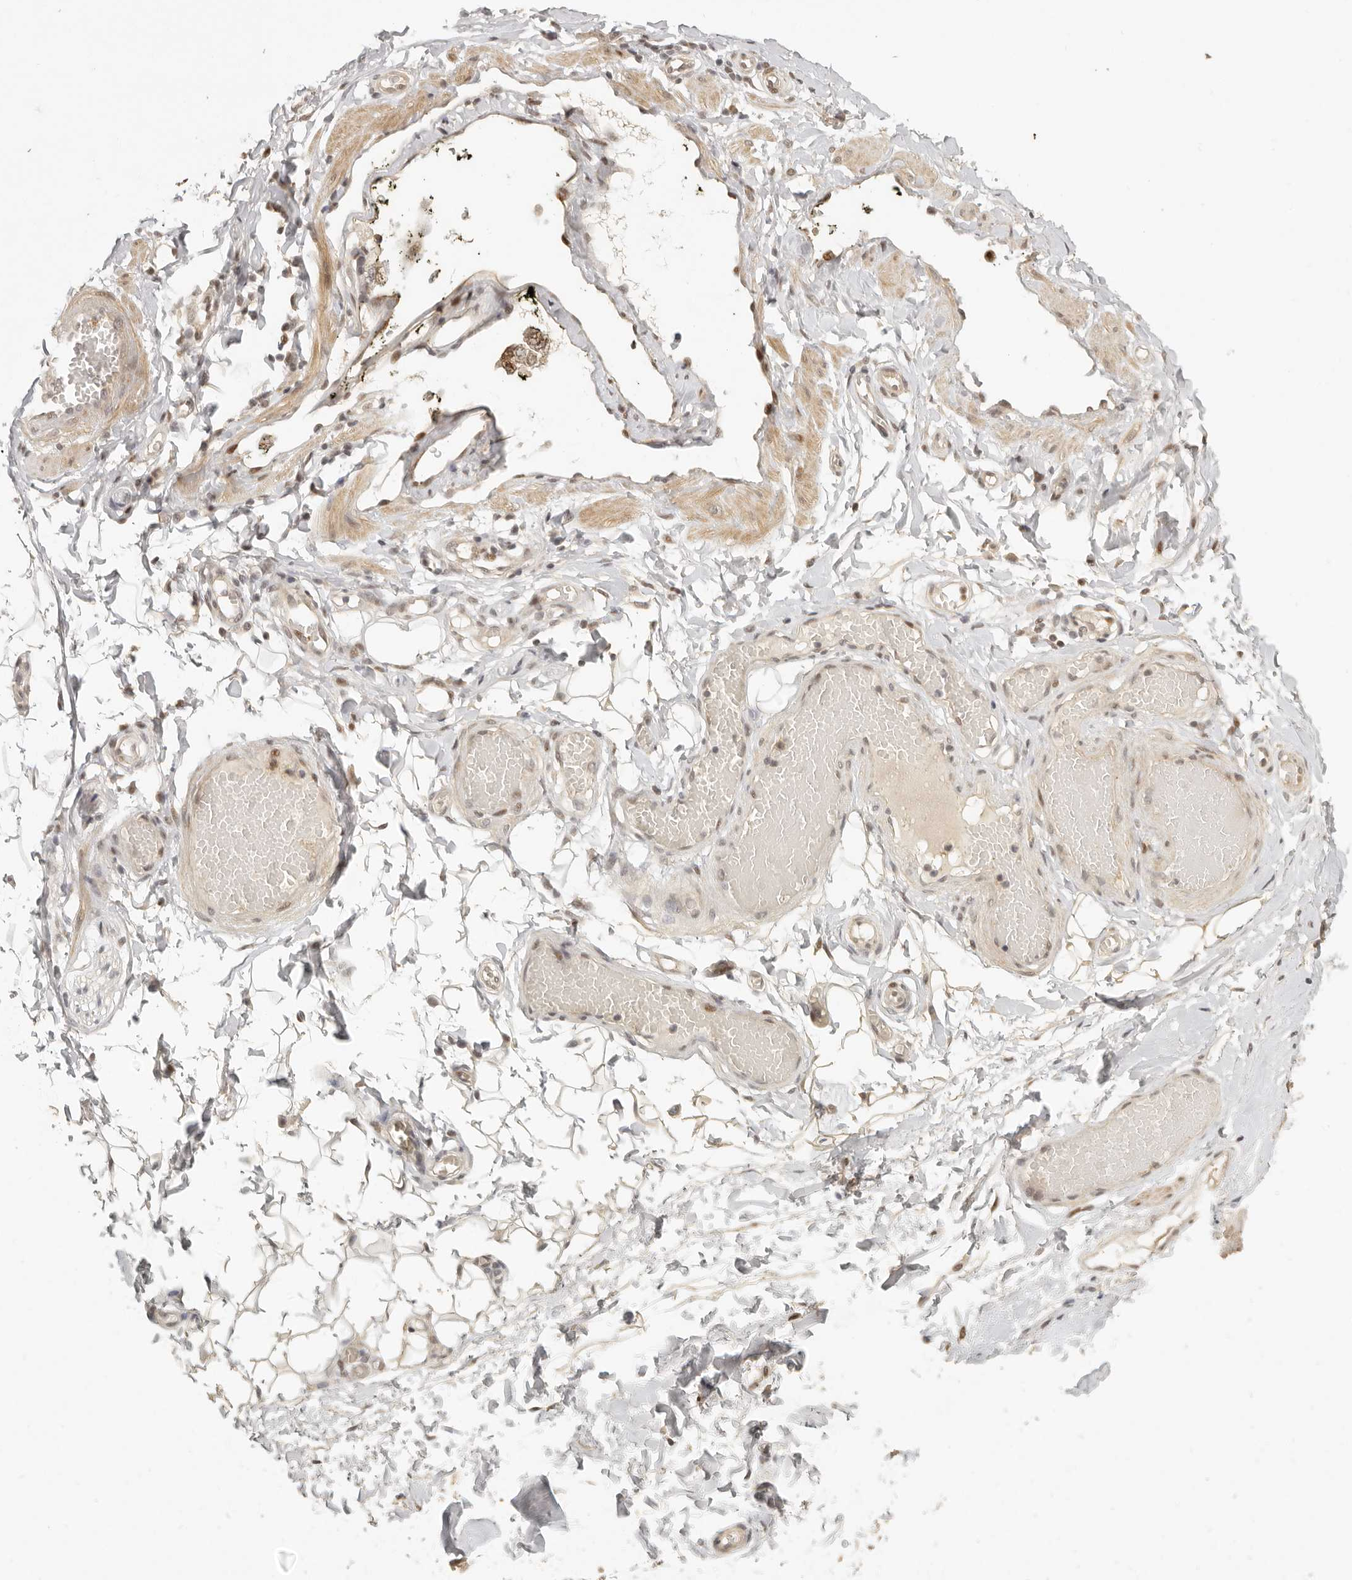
{"staining": {"intensity": "weak", "quantity": ">75%", "location": "nuclear"}, "tissue": "adipose tissue", "cell_type": "Adipocytes", "image_type": "normal", "snomed": [{"axis": "morphology", "description": "Normal tissue, NOS"}, {"axis": "topography", "description": "Adipose tissue"}, {"axis": "topography", "description": "Vascular tissue"}, {"axis": "topography", "description": "Peripheral nerve tissue"}], "caption": "This image displays IHC staining of normal adipose tissue, with low weak nuclear staining in about >75% of adipocytes.", "gene": "GPBP1L1", "patient": {"sex": "male", "age": 25}}